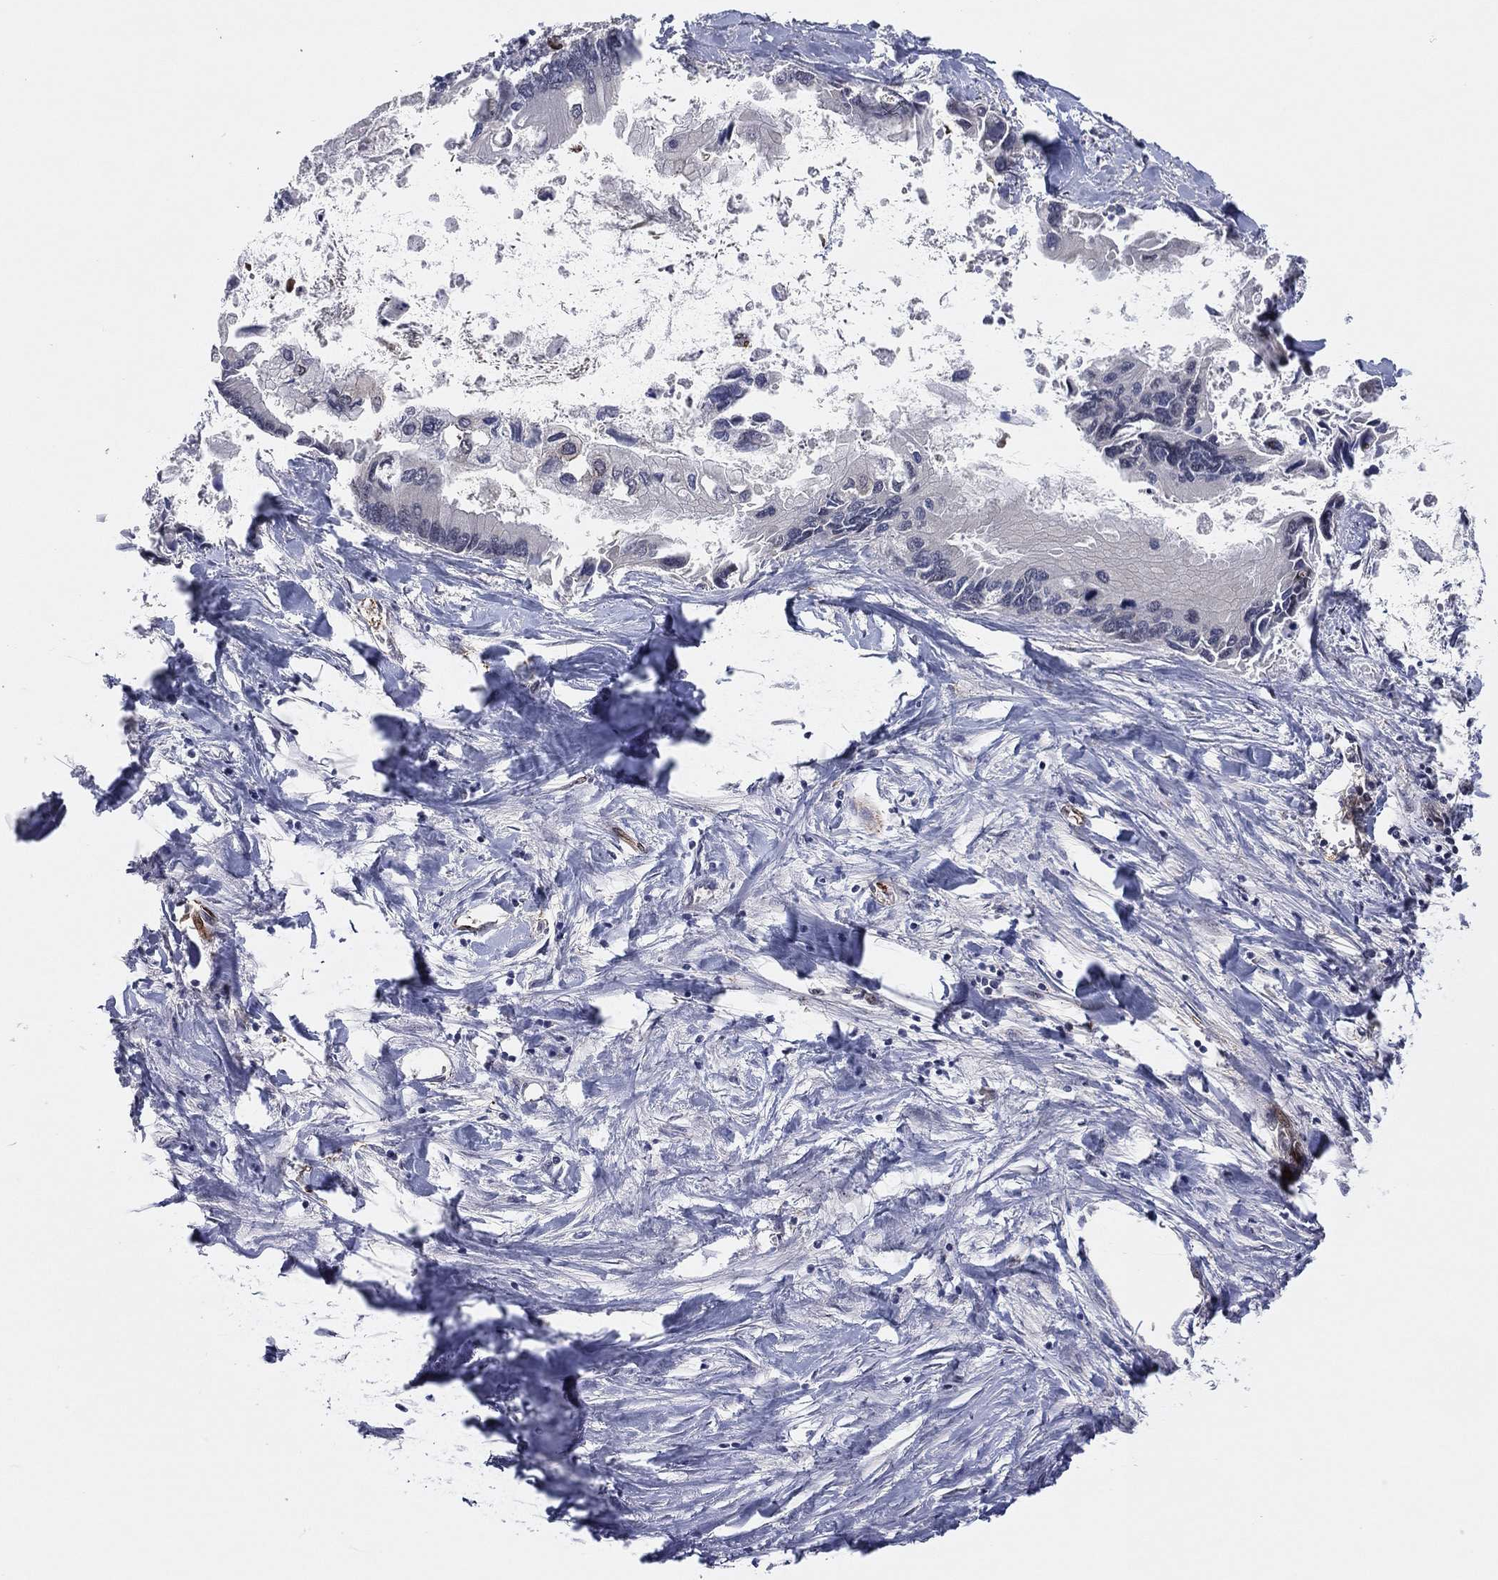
{"staining": {"intensity": "negative", "quantity": "none", "location": "none"}, "tissue": "liver cancer", "cell_type": "Tumor cells", "image_type": "cancer", "snomed": [{"axis": "morphology", "description": "Cholangiocarcinoma"}, {"axis": "topography", "description": "Liver"}], "caption": "A histopathology image of liver cancer stained for a protein shows no brown staining in tumor cells.", "gene": "SNCG", "patient": {"sex": "male", "age": 66}}